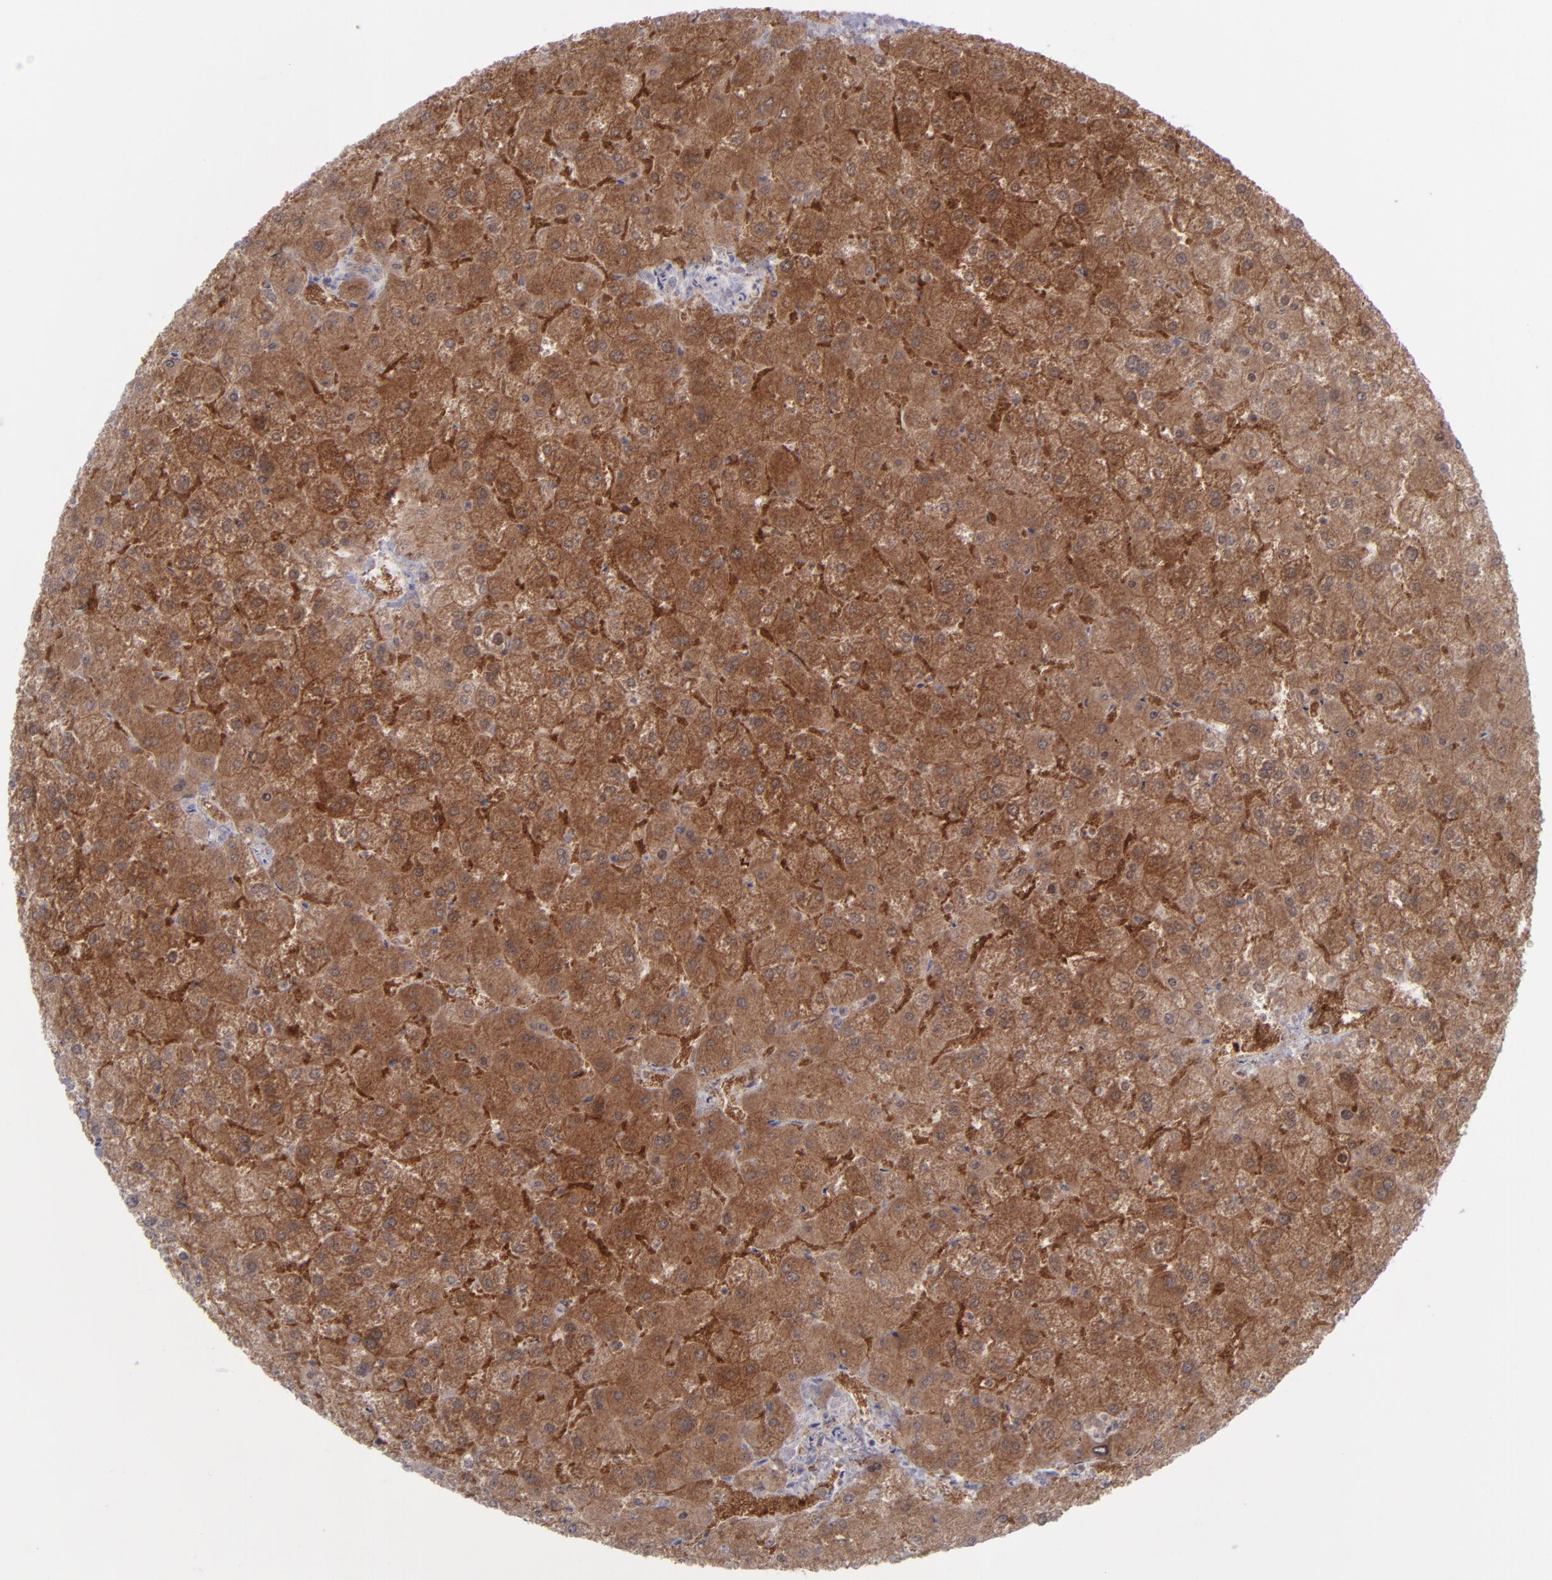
{"staining": {"intensity": "weak", "quantity": "<25%", "location": "cytoplasmic/membranous"}, "tissue": "liver", "cell_type": "Cholangiocytes", "image_type": "normal", "snomed": [{"axis": "morphology", "description": "Normal tissue, NOS"}, {"axis": "topography", "description": "Liver"}], "caption": "Cholangiocytes are negative for protein expression in benign human liver. The staining was performed using DAB to visualize the protein expression in brown, while the nuclei were stained in blue with hematoxylin (Magnification: 20x).", "gene": "EVPL", "patient": {"sex": "female", "age": 32}}